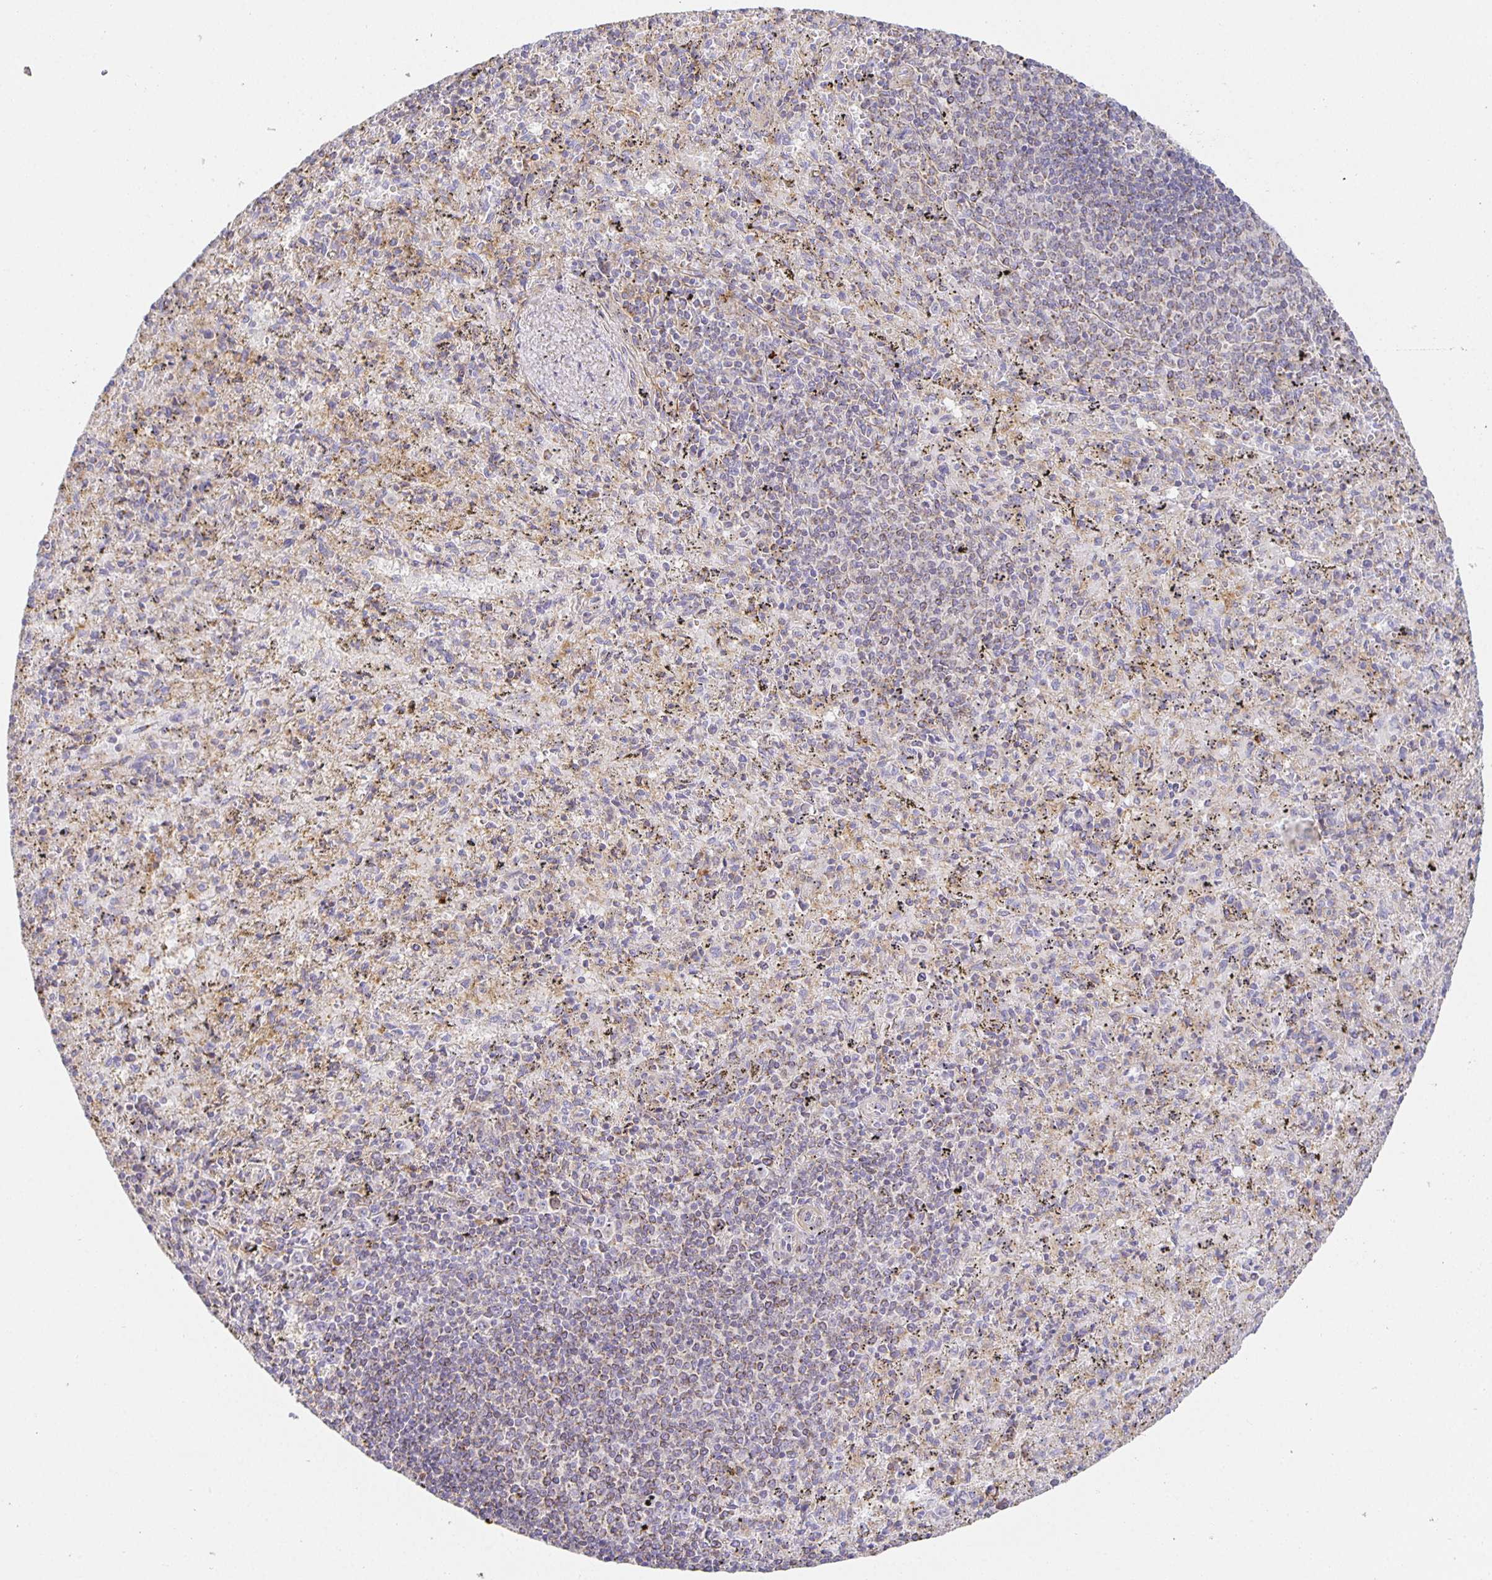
{"staining": {"intensity": "weak", "quantity": "<25%", "location": "cytoplasmic/membranous"}, "tissue": "spleen", "cell_type": "Cells in red pulp", "image_type": "normal", "snomed": [{"axis": "morphology", "description": "Normal tissue, NOS"}, {"axis": "topography", "description": "Spleen"}], "caption": "Spleen stained for a protein using immunohistochemistry displays no positivity cells in red pulp.", "gene": "FLRT3", "patient": {"sex": "male", "age": 57}}